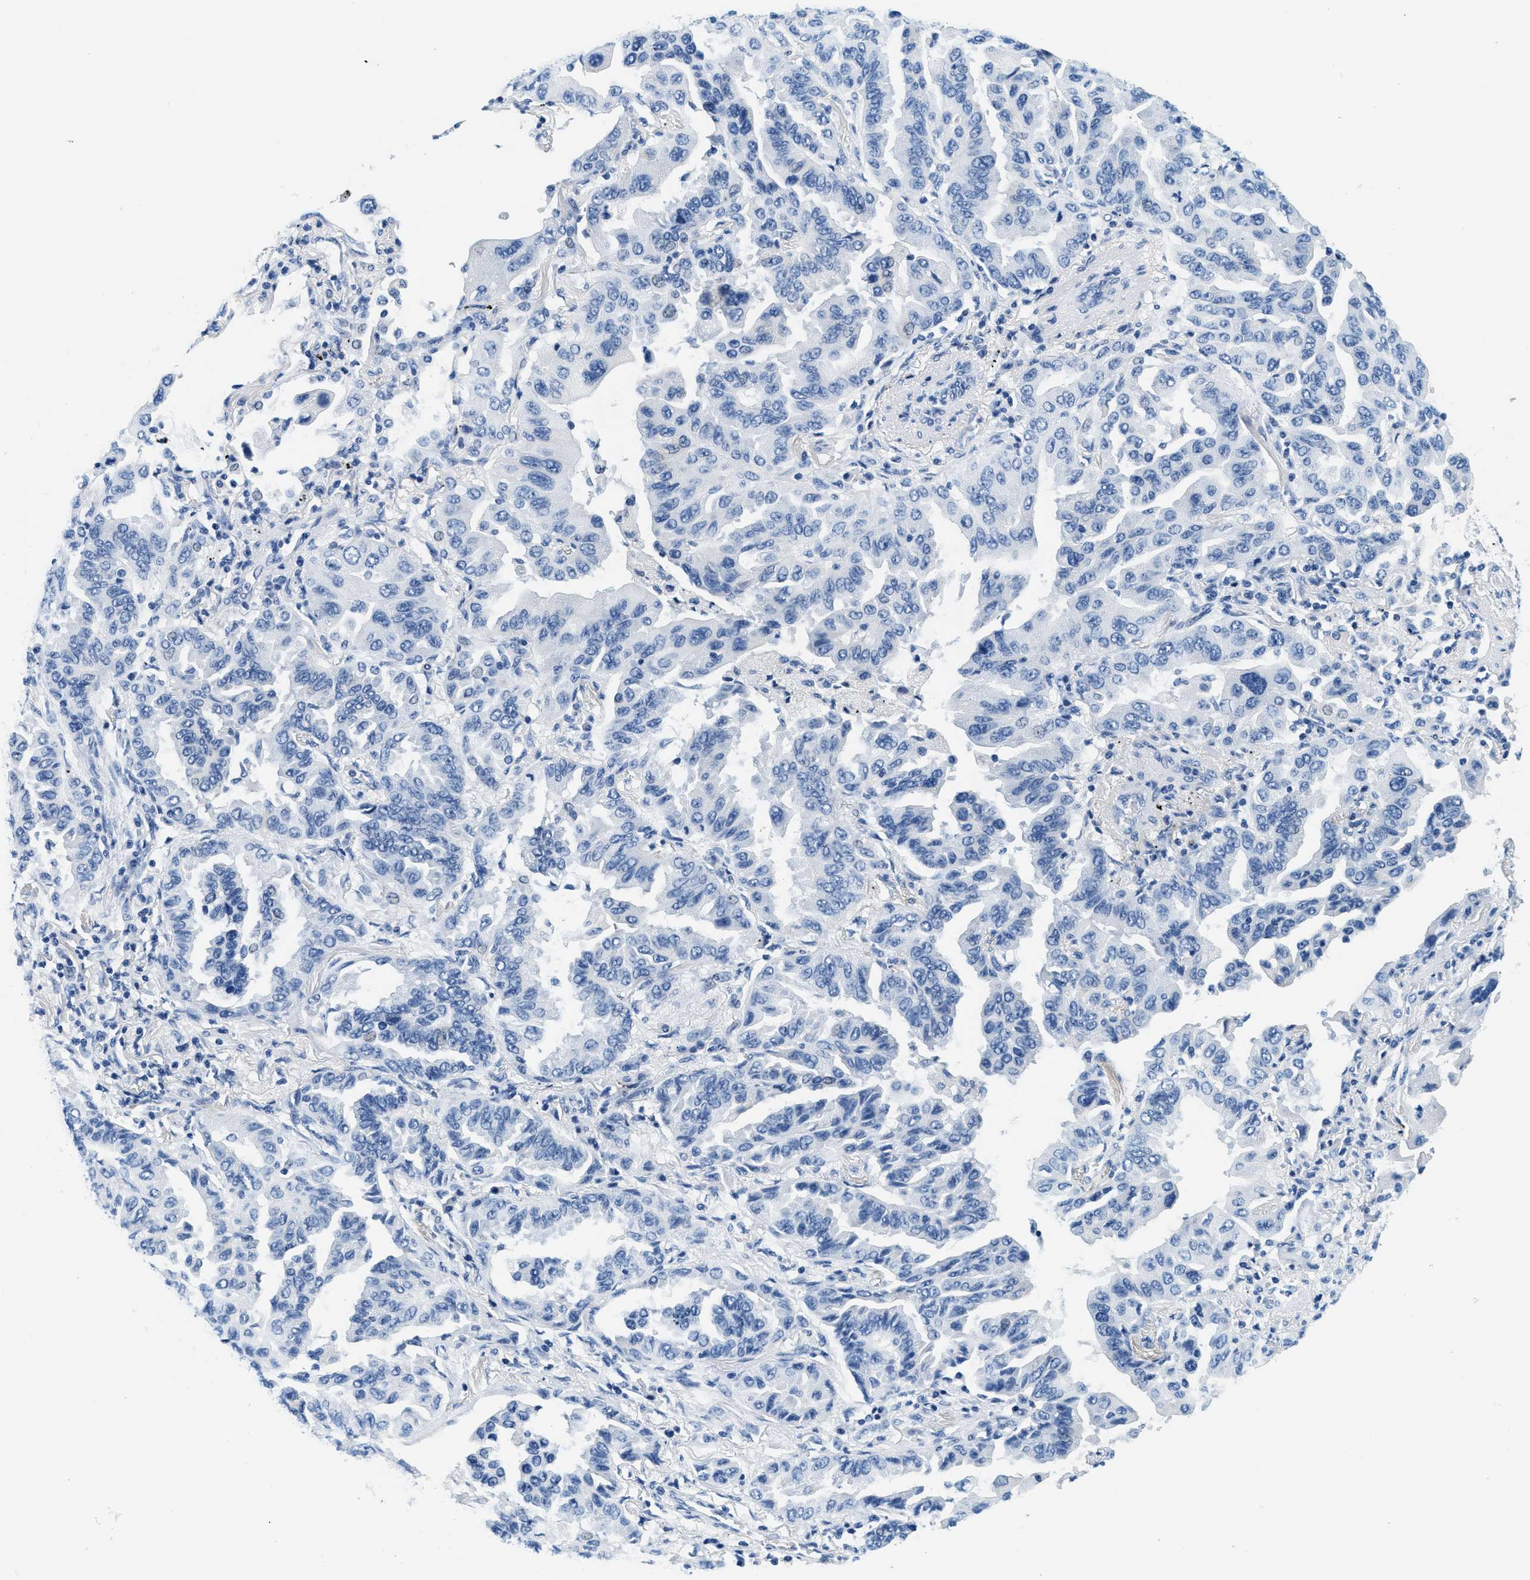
{"staining": {"intensity": "negative", "quantity": "none", "location": "none"}, "tissue": "lung cancer", "cell_type": "Tumor cells", "image_type": "cancer", "snomed": [{"axis": "morphology", "description": "Adenocarcinoma, NOS"}, {"axis": "topography", "description": "Lung"}], "caption": "Image shows no significant protein expression in tumor cells of lung cancer.", "gene": "GSTM3", "patient": {"sex": "female", "age": 65}}